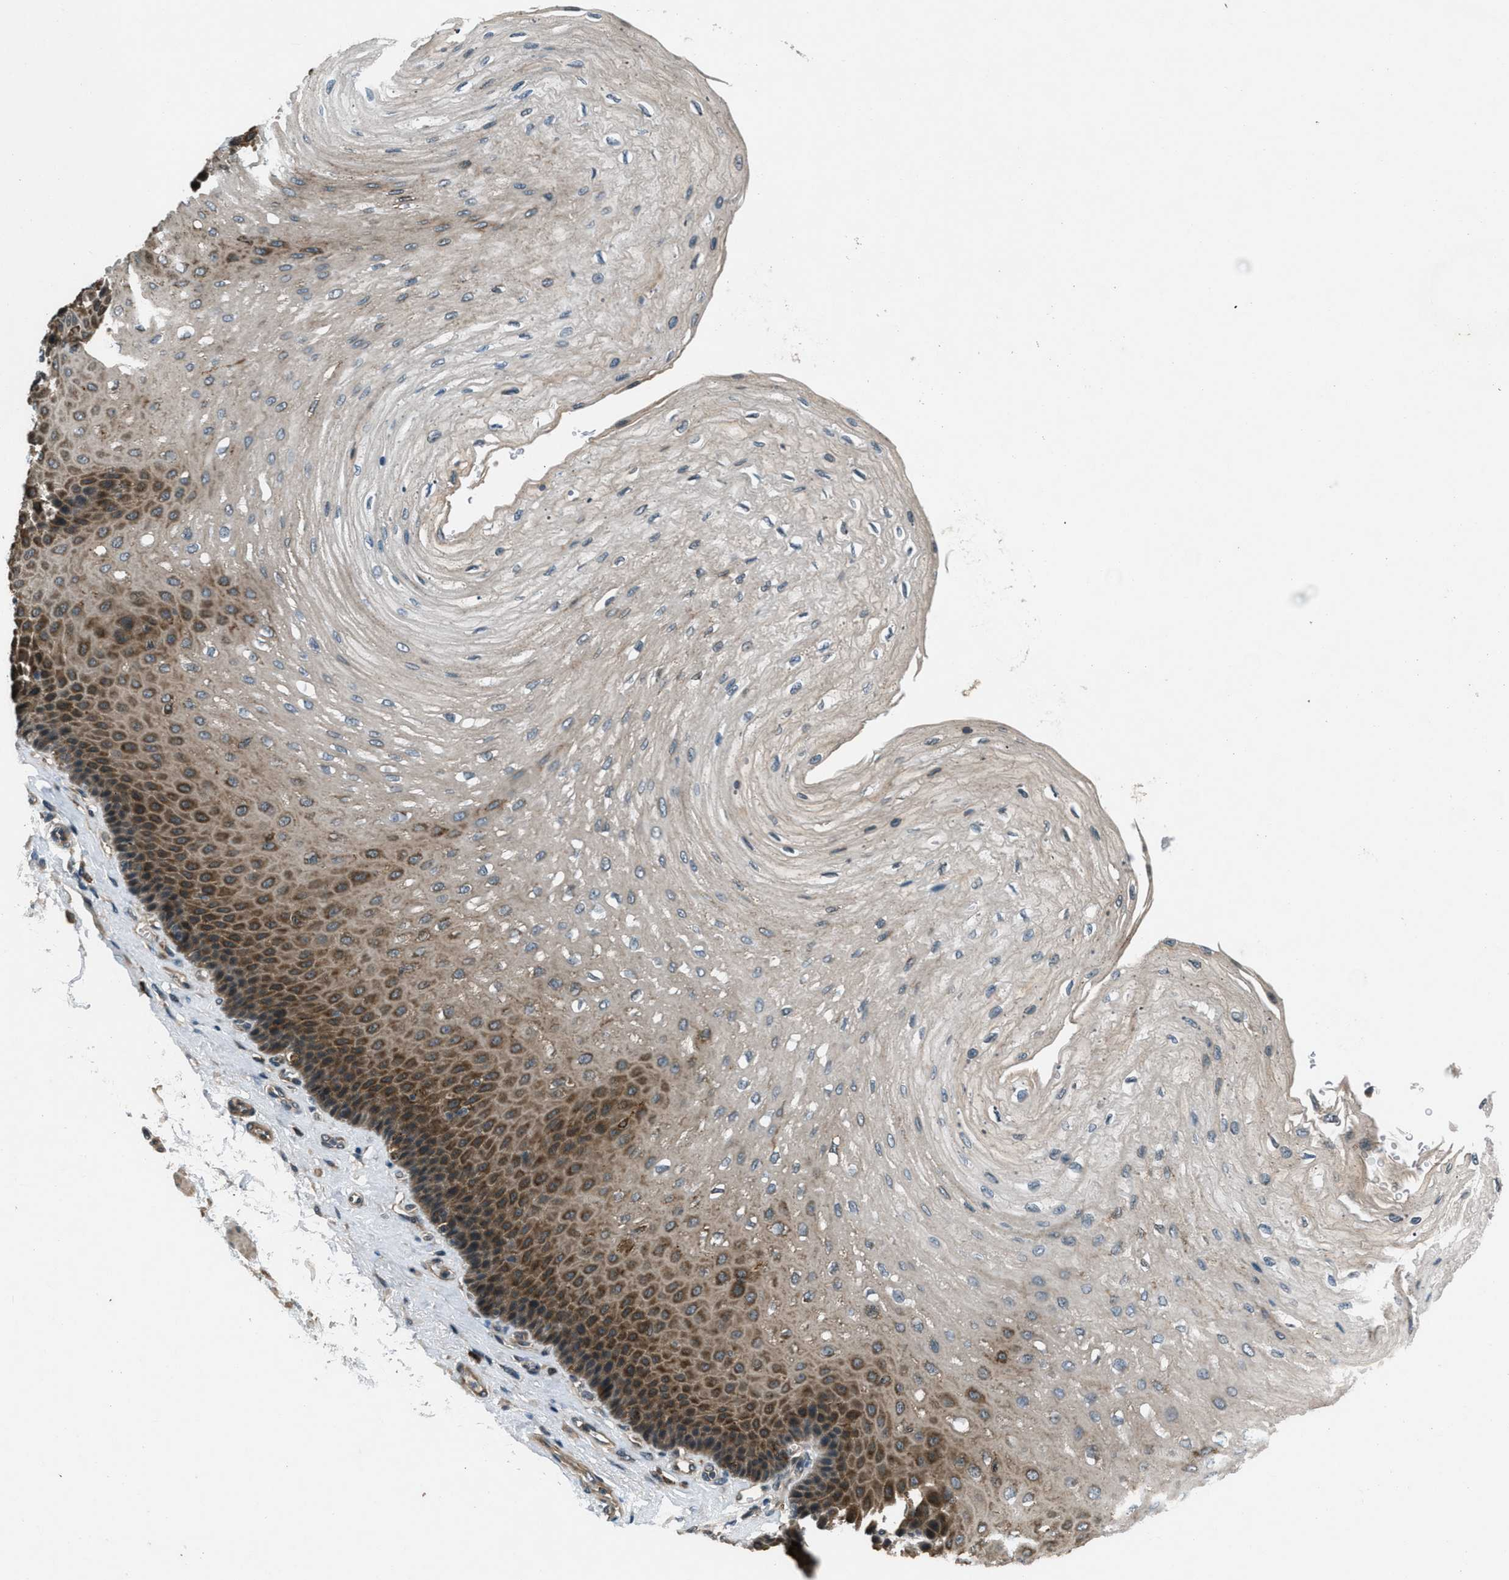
{"staining": {"intensity": "moderate", "quantity": ">75%", "location": "cytoplasmic/membranous"}, "tissue": "esophagus", "cell_type": "Squamous epithelial cells", "image_type": "normal", "snomed": [{"axis": "morphology", "description": "Normal tissue, NOS"}, {"axis": "topography", "description": "Esophagus"}], "caption": "Esophagus stained for a protein demonstrates moderate cytoplasmic/membranous positivity in squamous epithelial cells. The staining is performed using DAB (3,3'-diaminobenzidine) brown chromogen to label protein expression. The nuclei are counter-stained blue using hematoxylin.", "gene": "EPSTI1", "patient": {"sex": "female", "age": 72}}